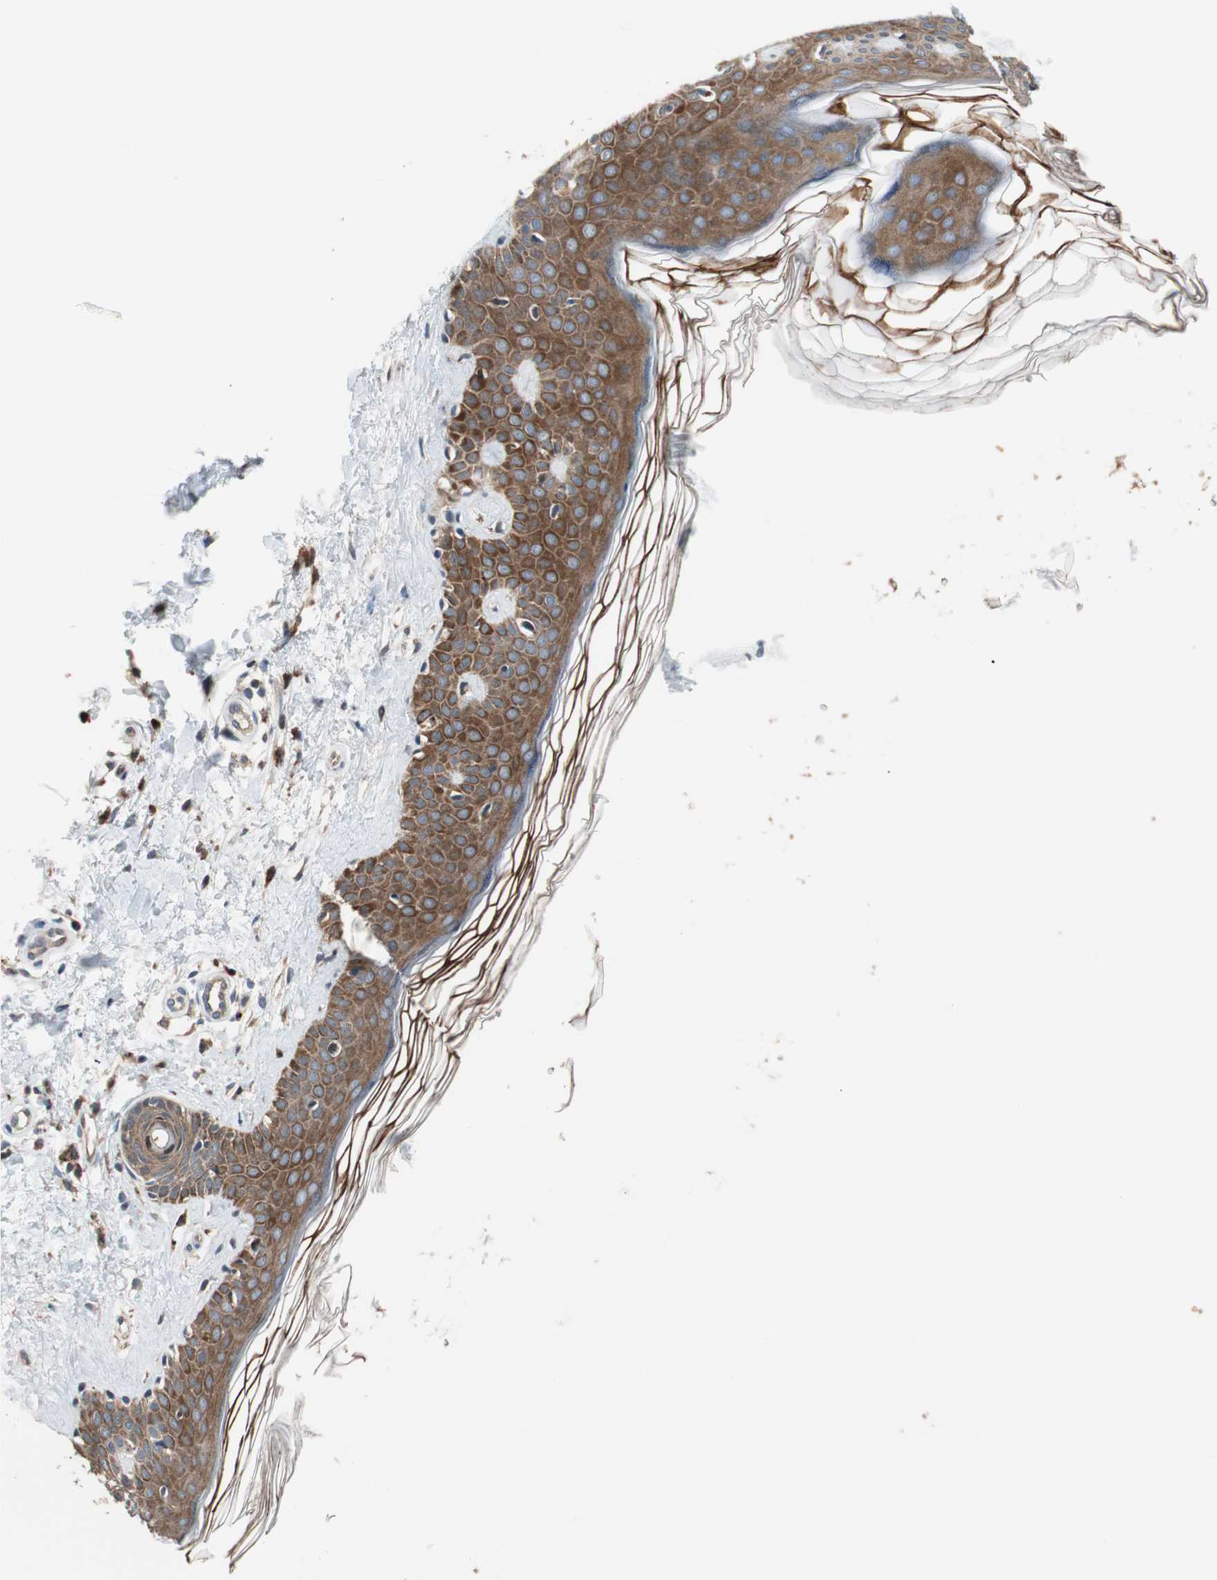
{"staining": {"intensity": "moderate", "quantity": ">75%", "location": "cytoplasmic/membranous"}, "tissue": "skin", "cell_type": "Fibroblasts", "image_type": "normal", "snomed": [{"axis": "morphology", "description": "Normal tissue, NOS"}, {"axis": "topography", "description": "Skin"}], "caption": "Immunohistochemical staining of normal skin demonstrates moderate cytoplasmic/membranous protein expression in approximately >75% of fibroblasts. (IHC, brightfield microscopy, high magnification).", "gene": "P3R3URF", "patient": {"sex": "male", "age": 67}}